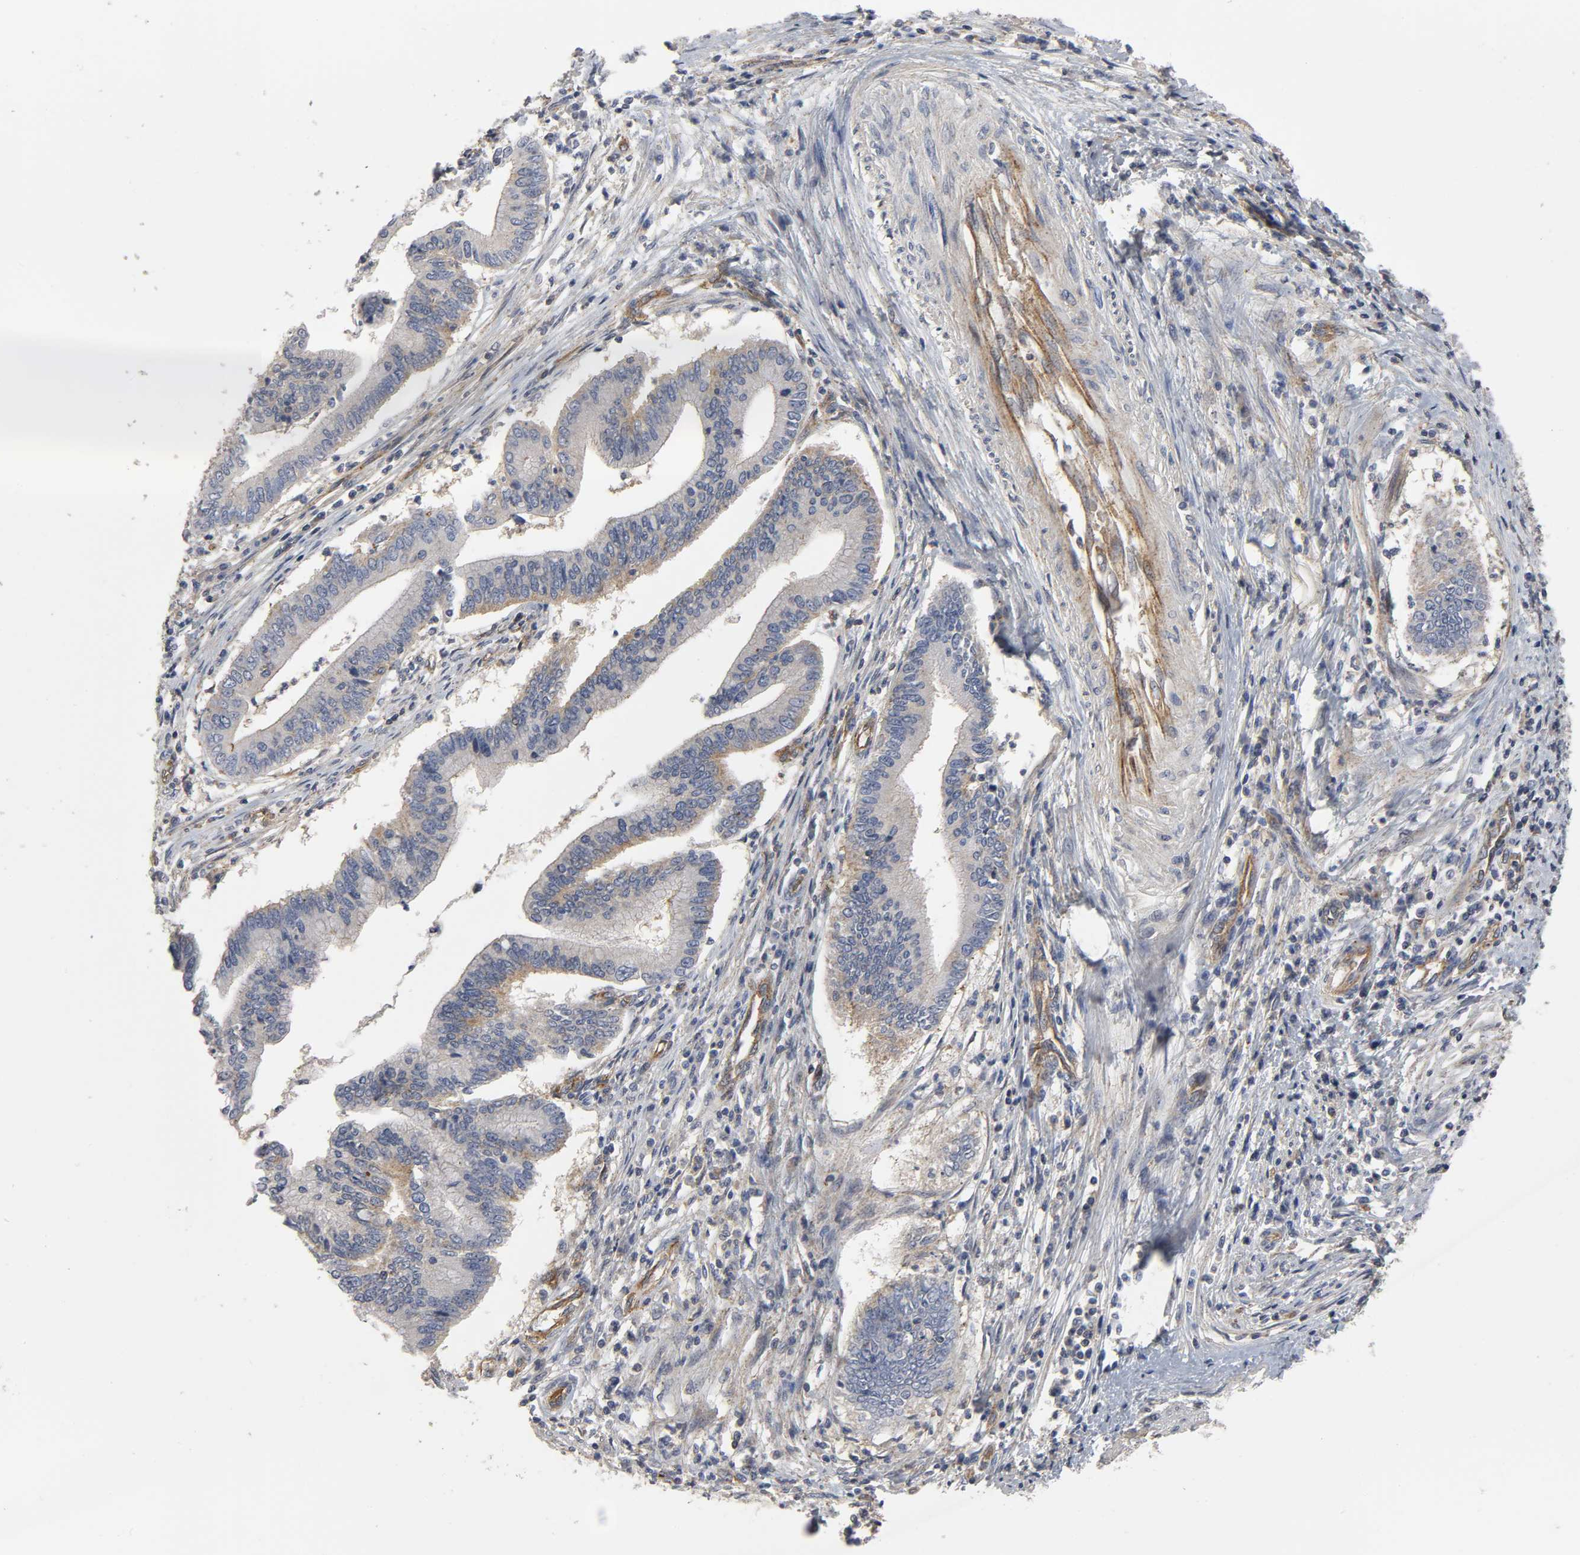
{"staining": {"intensity": "moderate", "quantity": "25%-75%", "location": "cytoplasmic/membranous"}, "tissue": "cervical cancer", "cell_type": "Tumor cells", "image_type": "cancer", "snomed": [{"axis": "morphology", "description": "Adenocarcinoma, NOS"}, {"axis": "topography", "description": "Cervix"}], "caption": "The histopathology image demonstrates staining of adenocarcinoma (cervical), revealing moderate cytoplasmic/membranous protein staining (brown color) within tumor cells. (Brightfield microscopy of DAB IHC at high magnification).", "gene": "SH3GLB1", "patient": {"sex": "female", "age": 36}}